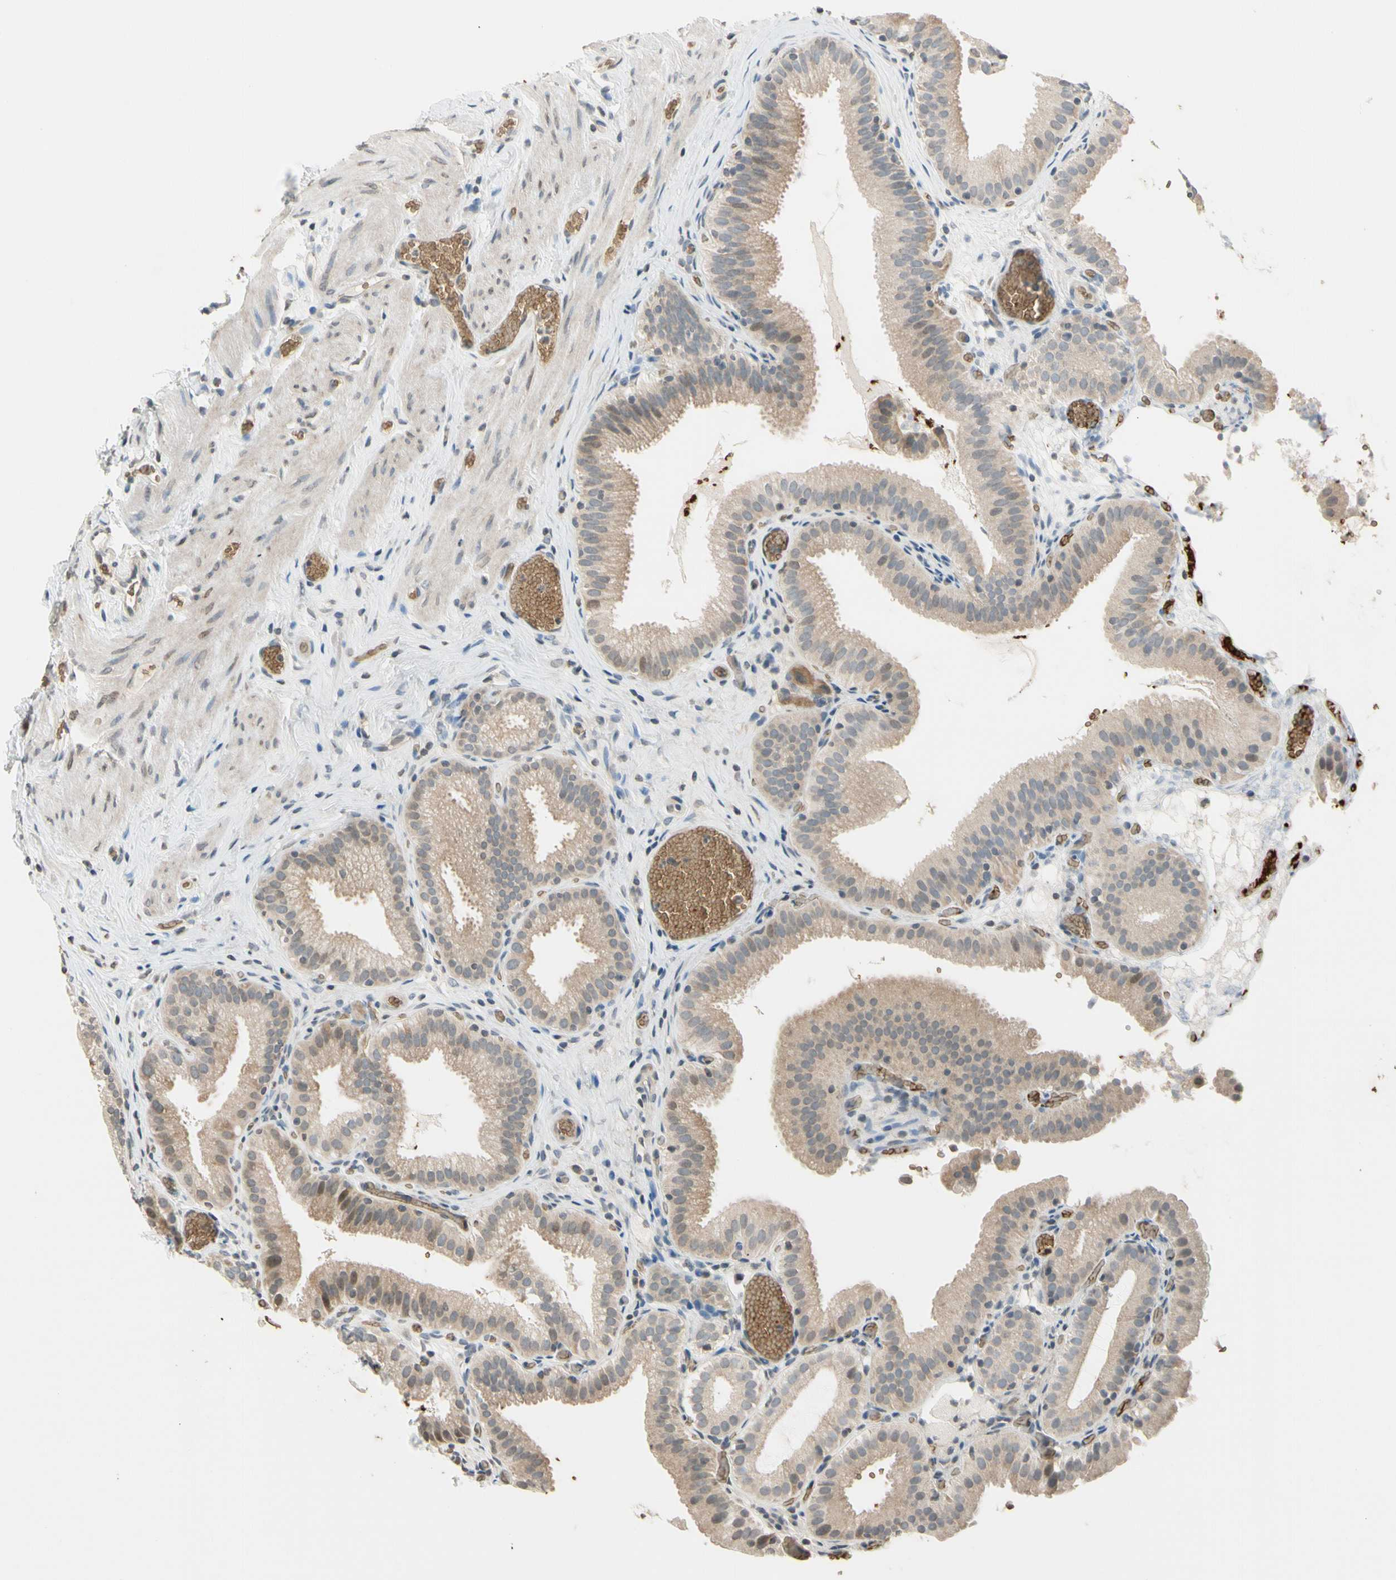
{"staining": {"intensity": "weak", "quantity": "25%-75%", "location": "cytoplasmic/membranous"}, "tissue": "gallbladder", "cell_type": "Glandular cells", "image_type": "normal", "snomed": [{"axis": "morphology", "description": "Normal tissue, NOS"}, {"axis": "topography", "description": "Gallbladder"}], "caption": "Immunohistochemistry (IHC) of normal gallbladder shows low levels of weak cytoplasmic/membranous staining in approximately 25%-75% of glandular cells.", "gene": "GYPC", "patient": {"sex": "male", "age": 54}}